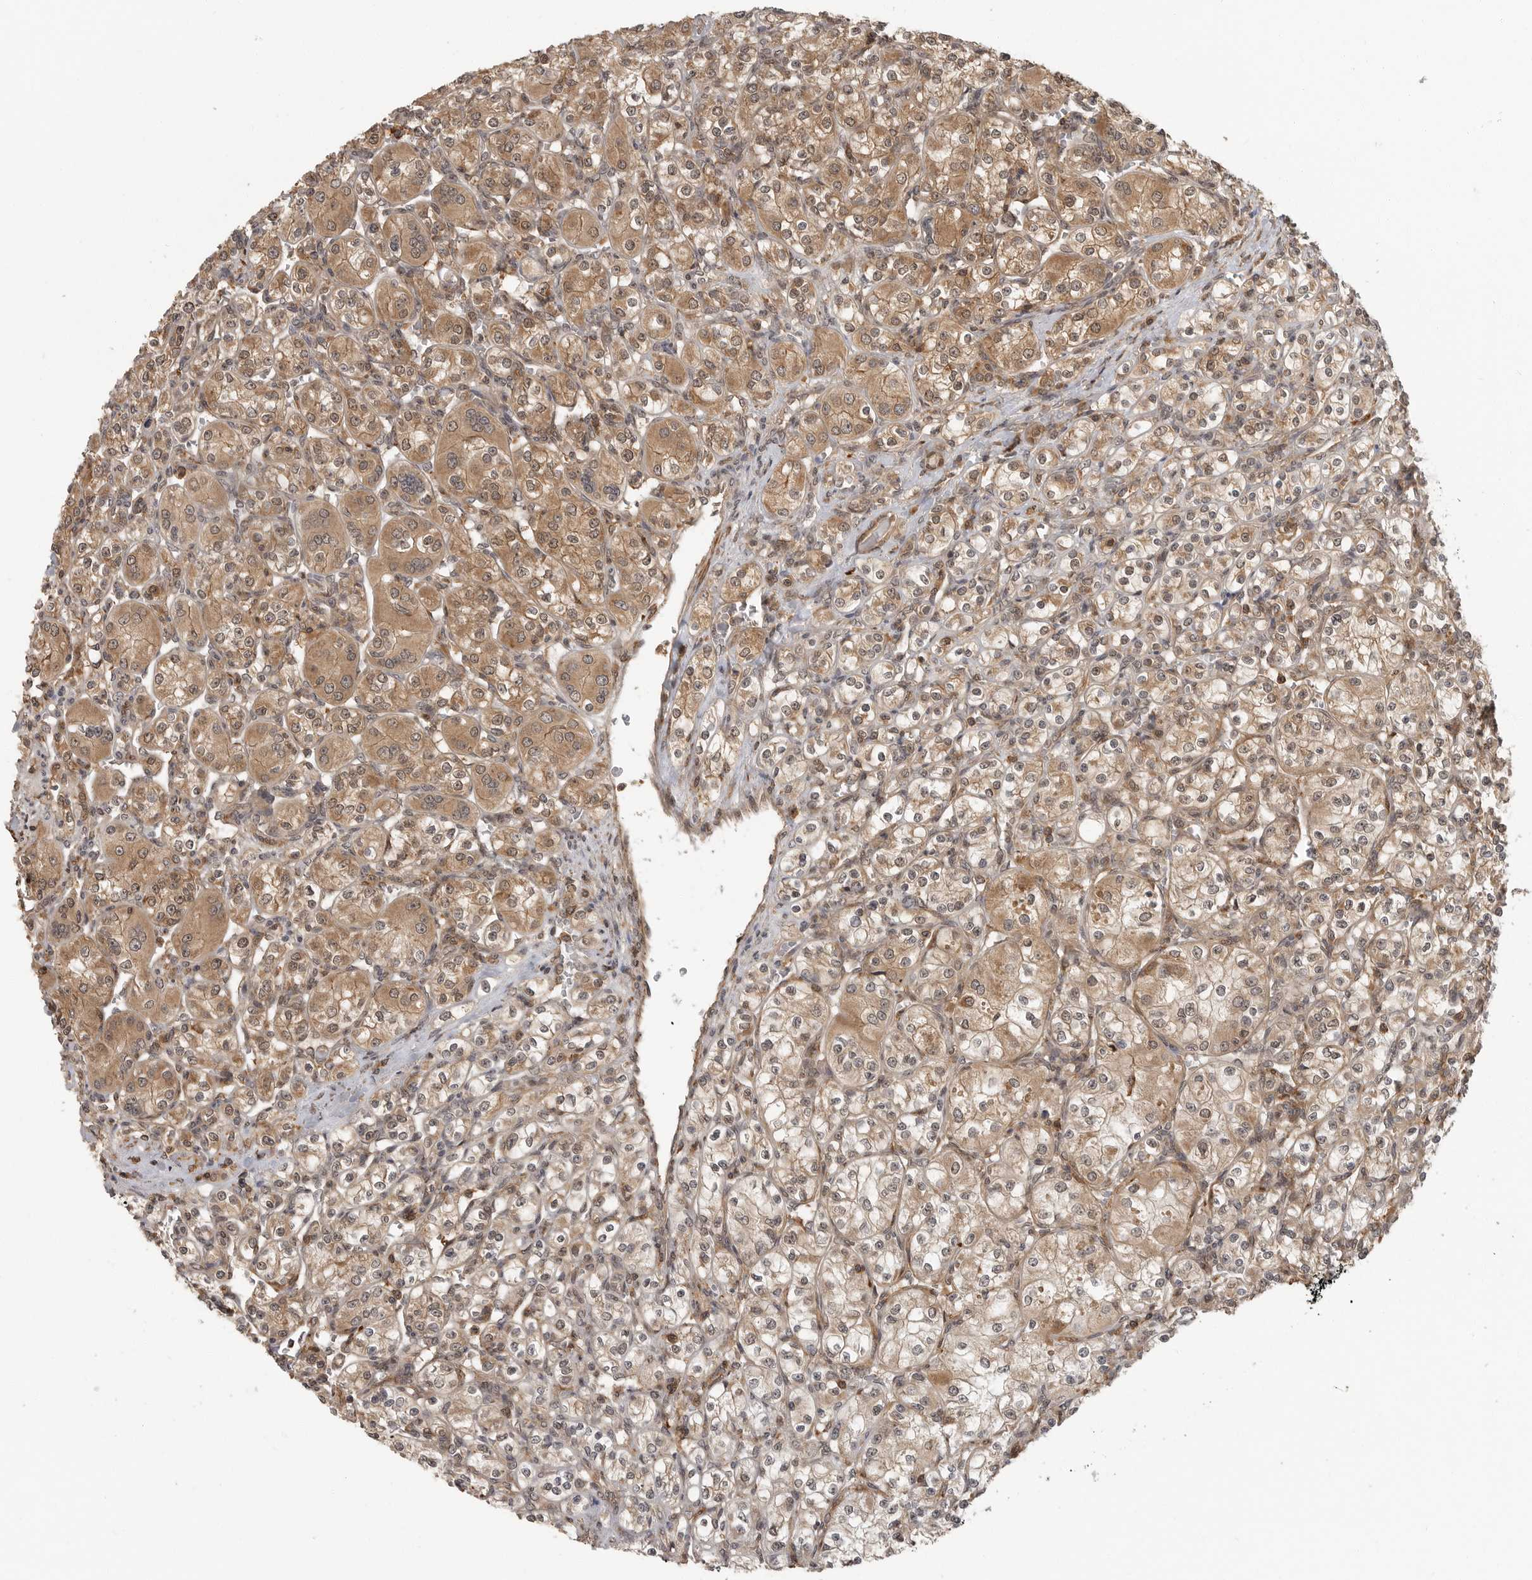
{"staining": {"intensity": "moderate", "quantity": ">75%", "location": "cytoplasmic/membranous,nuclear"}, "tissue": "renal cancer", "cell_type": "Tumor cells", "image_type": "cancer", "snomed": [{"axis": "morphology", "description": "Adenocarcinoma, NOS"}, {"axis": "topography", "description": "Kidney"}], "caption": "Renal adenocarcinoma stained with a protein marker demonstrates moderate staining in tumor cells.", "gene": "ERN1", "patient": {"sex": "male", "age": 77}}